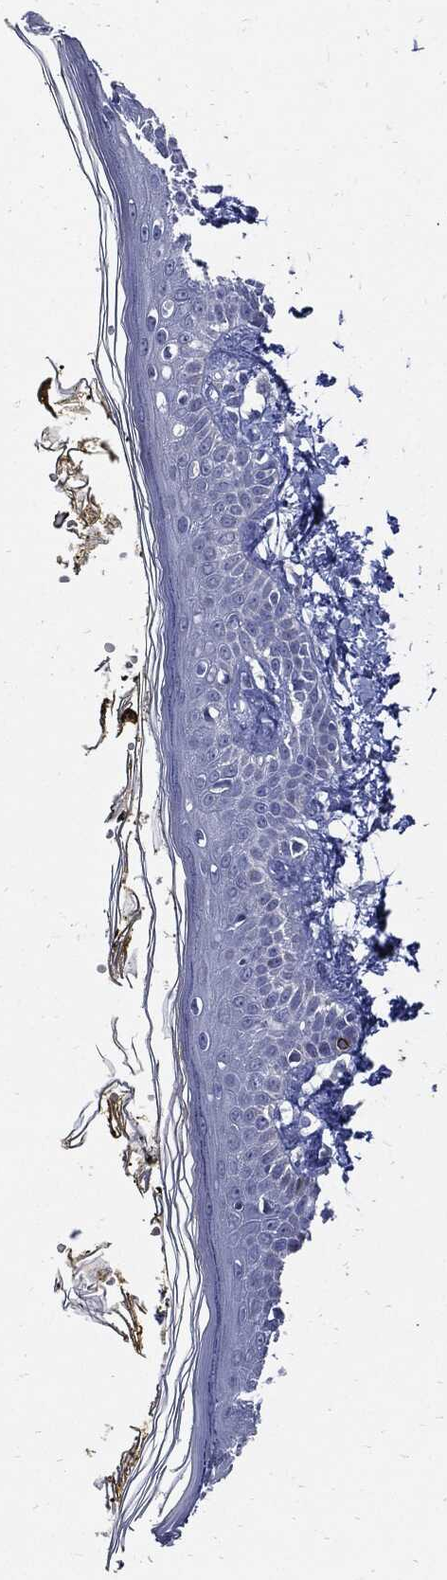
{"staining": {"intensity": "negative", "quantity": "none", "location": "none"}, "tissue": "skin", "cell_type": "Fibroblasts", "image_type": "normal", "snomed": [{"axis": "morphology", "description": "Normal tissue, NOS"}, {"axis": "topography", "description": "Skin"}], "caption": "Immunohistochemistry photomicrograph of normal skin stained for a protein (brown), which shows no staining in fibroblasts.", "gene": "CPE", "patient": {"sex": "male", "age": 76}}